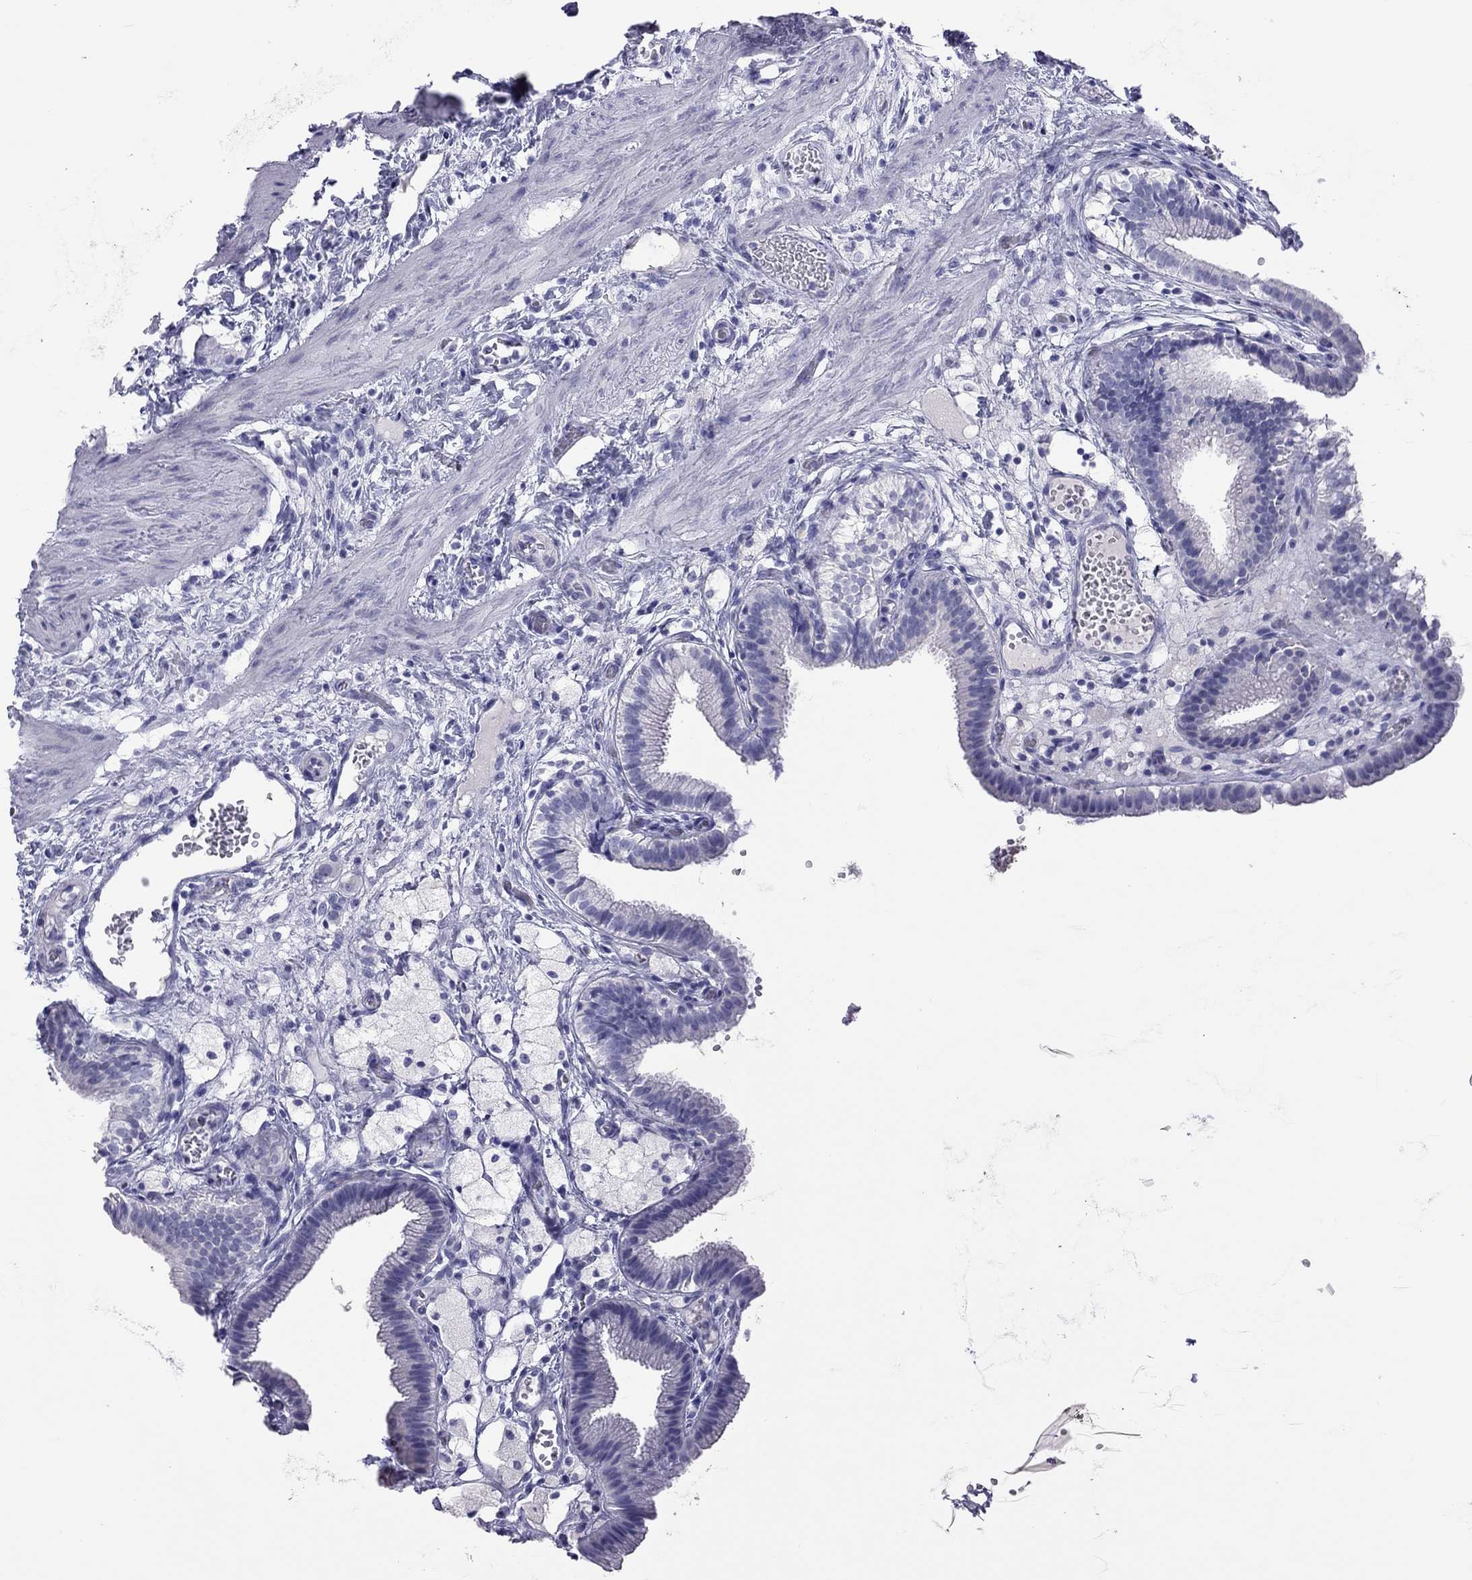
{"staining": {"intensity": "negative", "quantity": "none", "location": "none"}, "tissue": "gallbladder", "cell_type": "Glandular cells", "image_type": "normal", "snomed": [{"axis": "morphology", "description": "Normal tissue, NOS"}, {"axis": "topography", "description": "Gallbladder"}], "caption": "Glandular cells show no significant protein staining in unremarkable gallbladder.", "gene": "STAG3", "patient": {"sex": "female", "age": 24}}